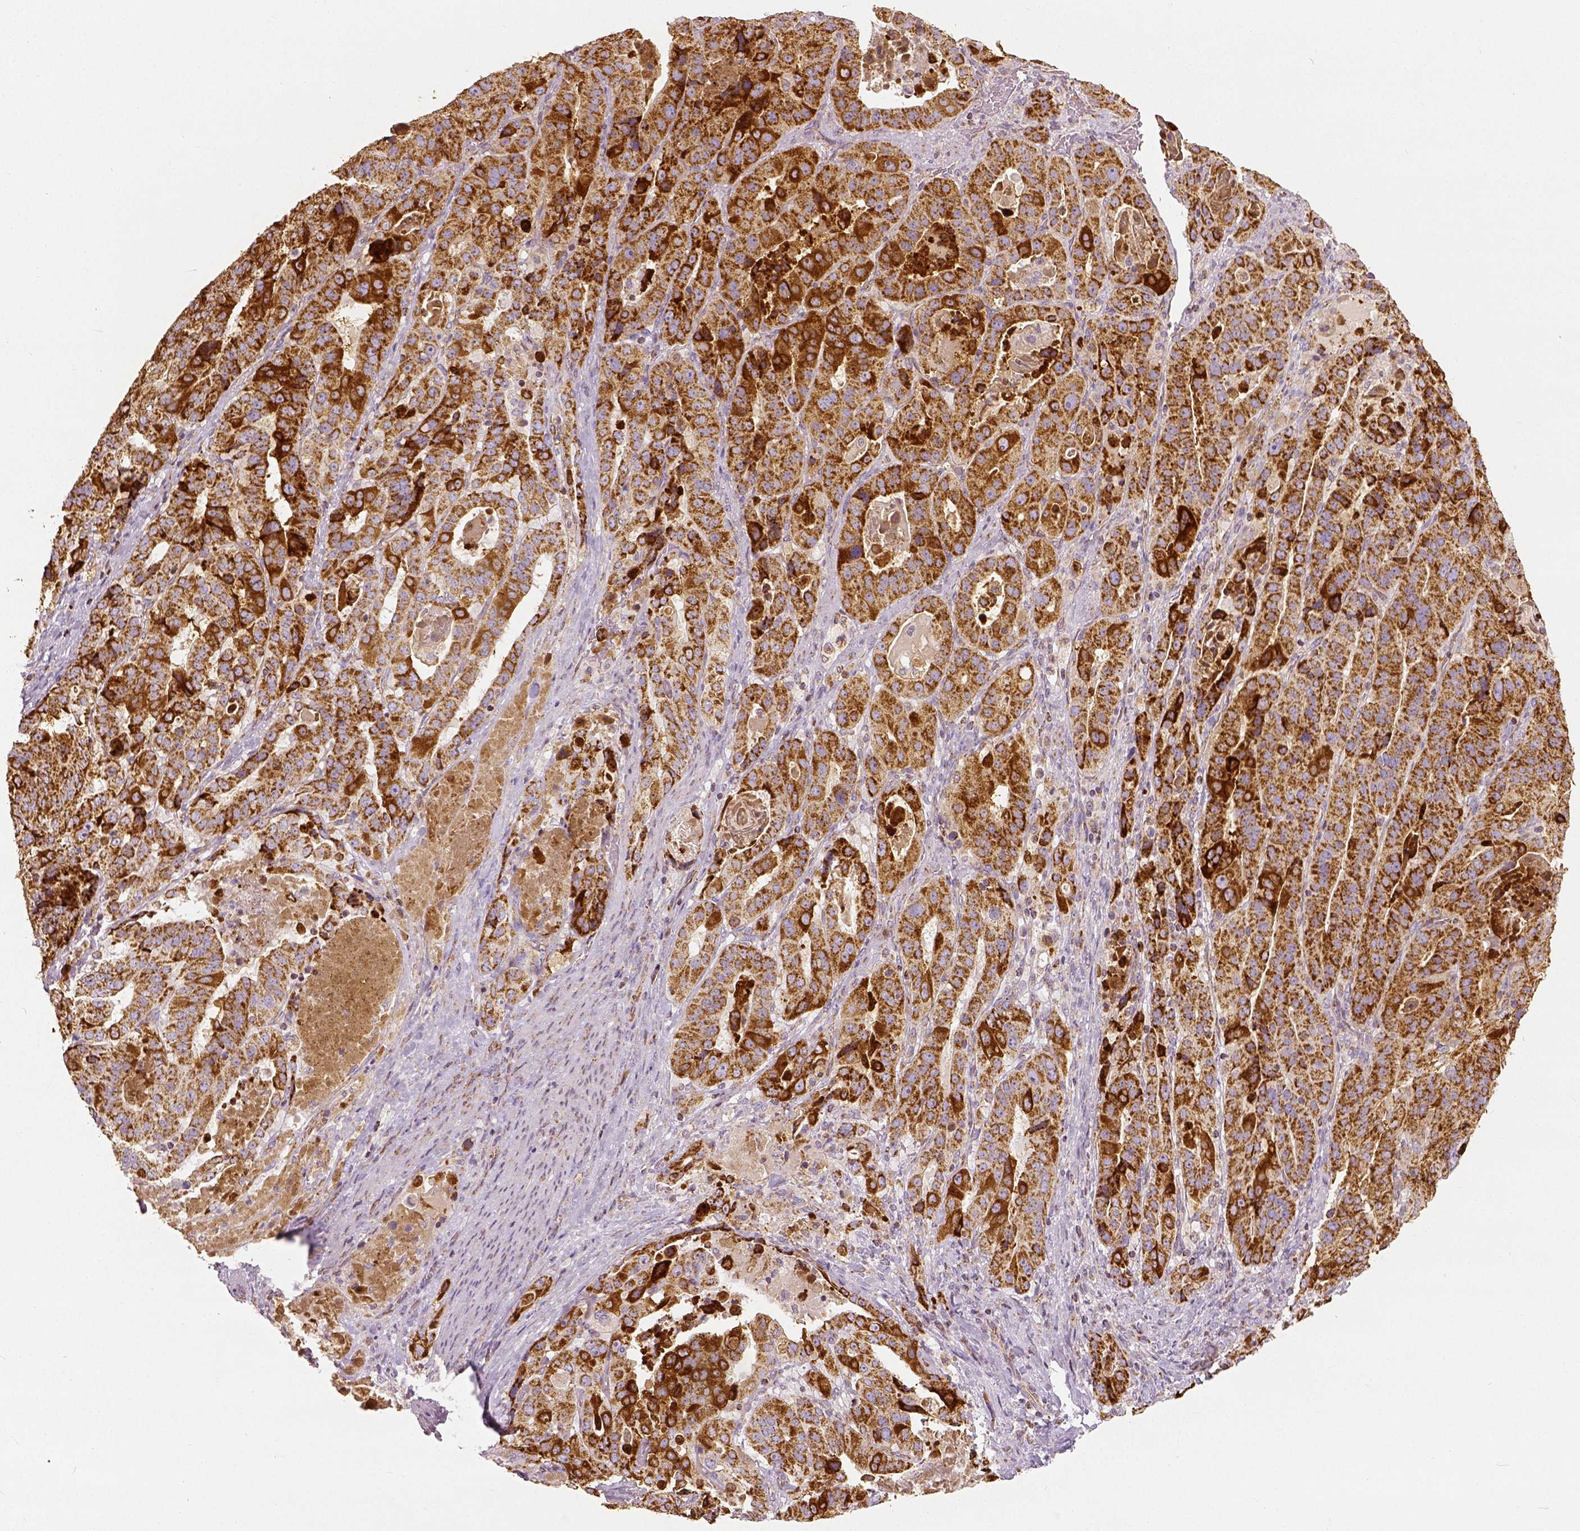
{"staining": {"intensity": "strong", "quantity": ">75%", "location": "cytoplasmic/membranous"}, "tissue": "stomach cancer", "cell_type": "Tumor cells", "image_type": "cancer", "snomed": [{"axis": "morphology", "description": "Adenocarcinoma, NOS"}, {"axis": "topography", "description": "Stomach"}], "caption": "Stomach adenocarcinoma stained with a brown dye exhibits strong cytoplasmic/membranous positive positivity in about >75% of tumor cells.", "gene": "PGAM5", "patient": {"sex": "male", "age": 48}}